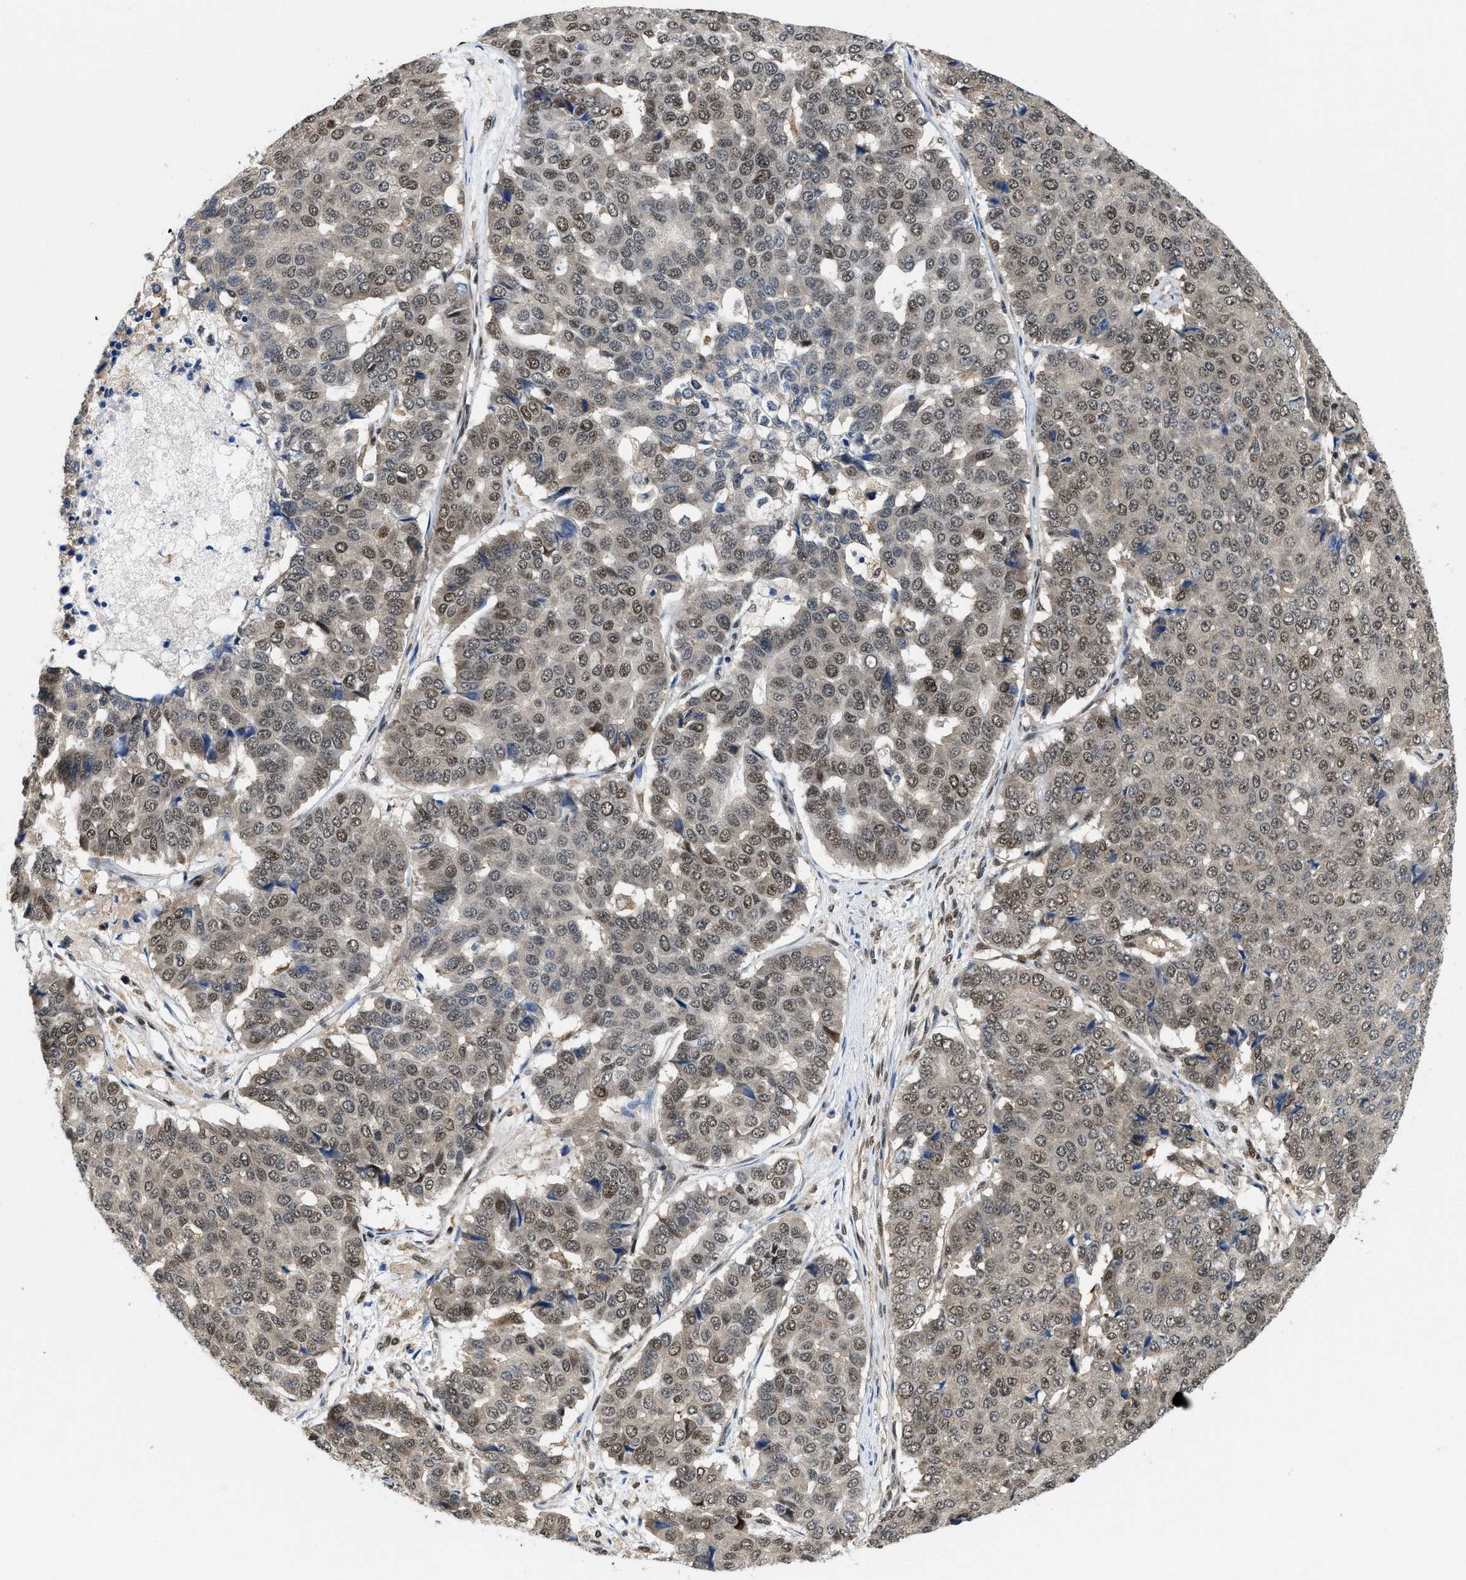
{"staining": {"intensity": "weak", "quantity": "25%-75%", "location": "nuclear"}, "tissue": "pancreatic cancer", "cell_type": "Tumor cells", "image_type": "cancer", "snomed": [{"axis": "morphology", "description": "Adenocarcinoma, NOS"}, {"axis": "topography", "description": "Pancreas"}], "caption": "Adenocarcinoma (pancreatic) tissue exhibits weak nuclear expression in about 25%-75% of tumor cells, visualized by immunohistochemistry. (Stains: DAB (3,3'-diaminobenzidine) in brown, nuclei in blue, Microscopy: brightfield microscopy at high magnification).", "gene": "ATF7IP", "patient": {"sex": "male", "age": 50}}